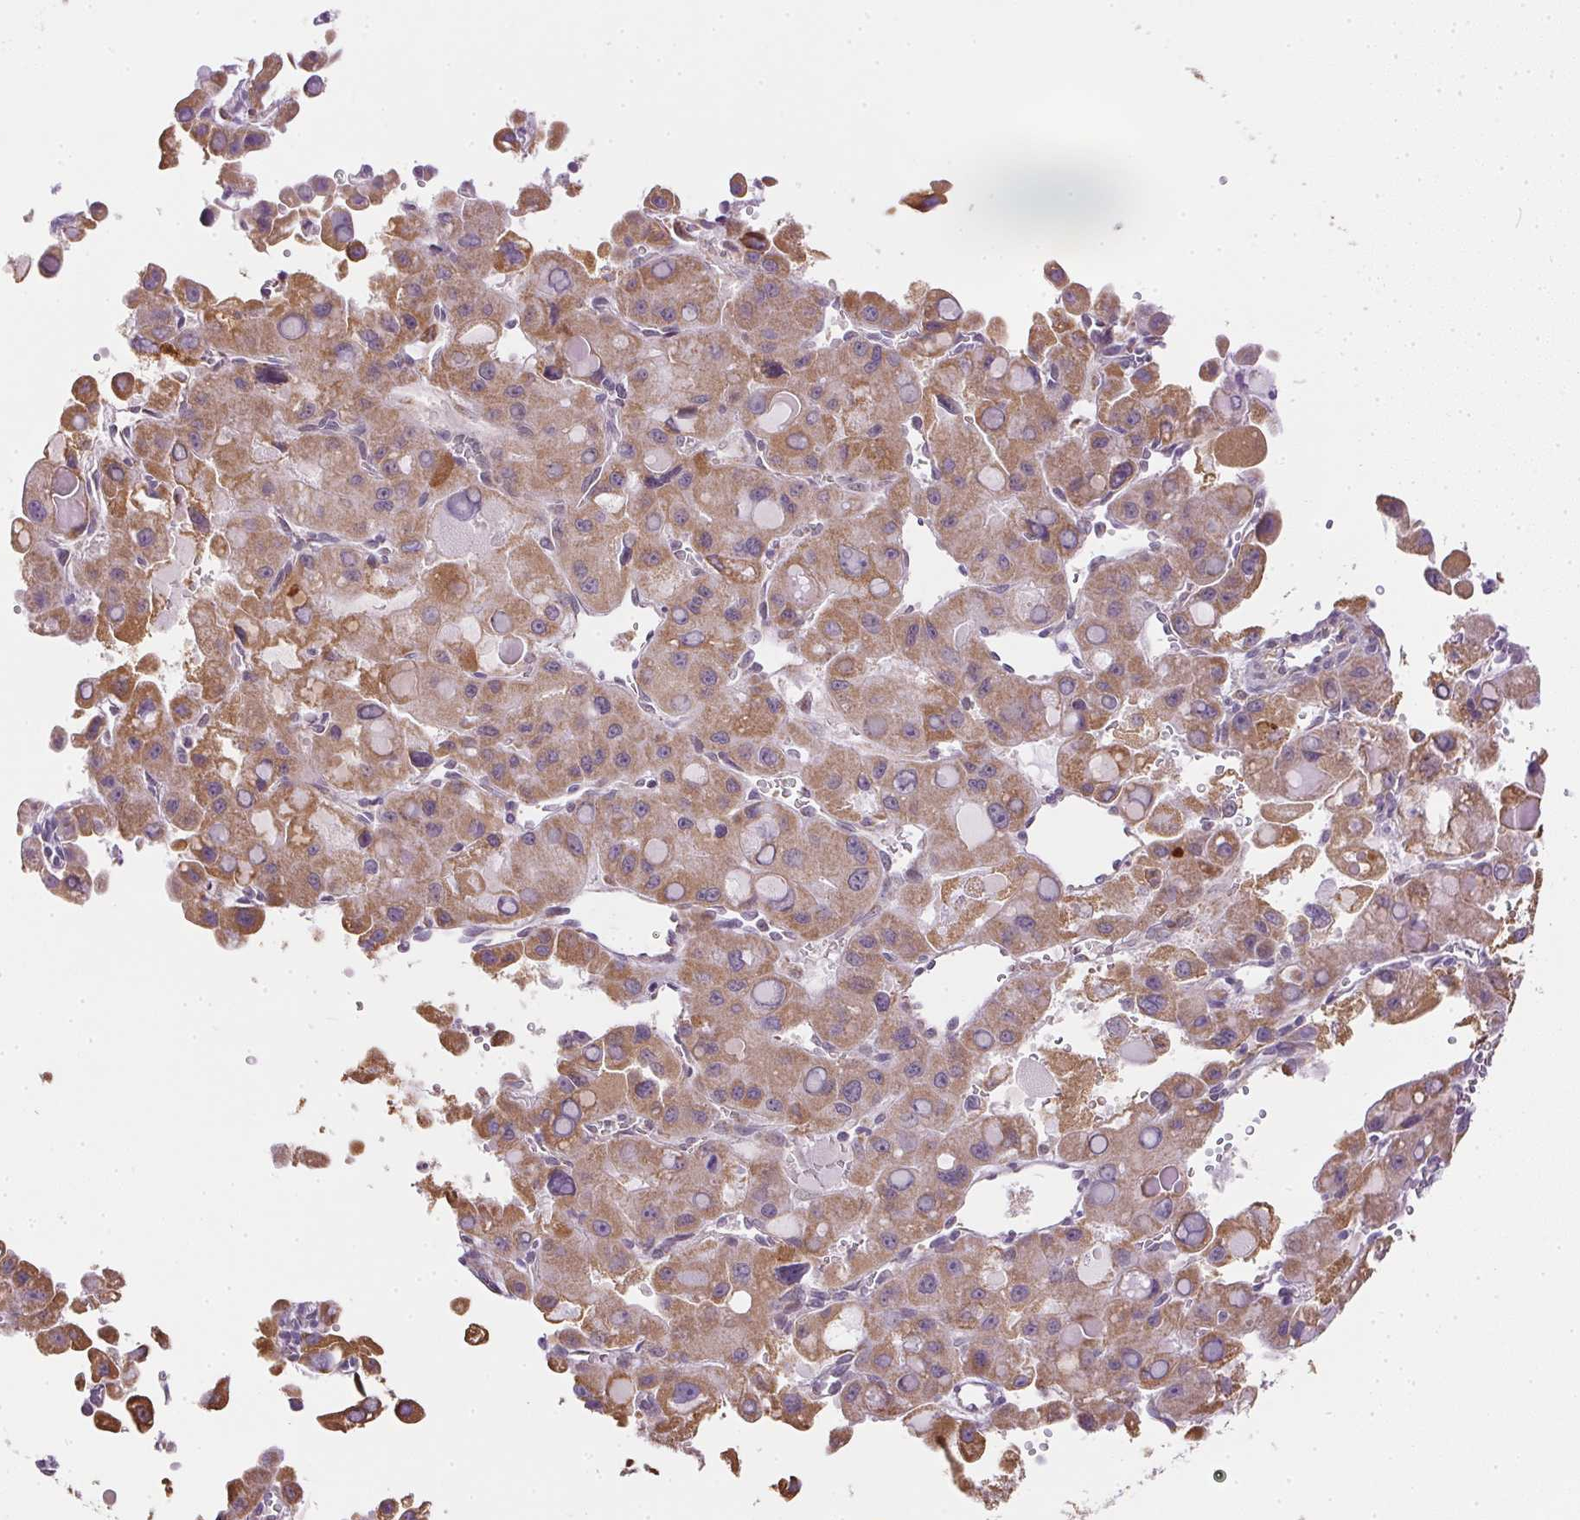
{"staining": {"intensity": "moderate", "quantity": ">75%", "location": "cytoplasmic/membranous"}, "tissue": "liver cancer", "cell_type": "Tumor cells", "image_type": "cancer", "snomed": [{"axis": "morphology", "description": "Carcinoma, Hepatocellular, NOS"}, {"axis": "topography", "description": "Liver"}], "caption": "Human hepatocellular carcinoma (liver) stained with a protein marker shows moderate staining in tumor cells.", "gene": "MAPK11", "patient": {"sex": "male", "age": 27}}